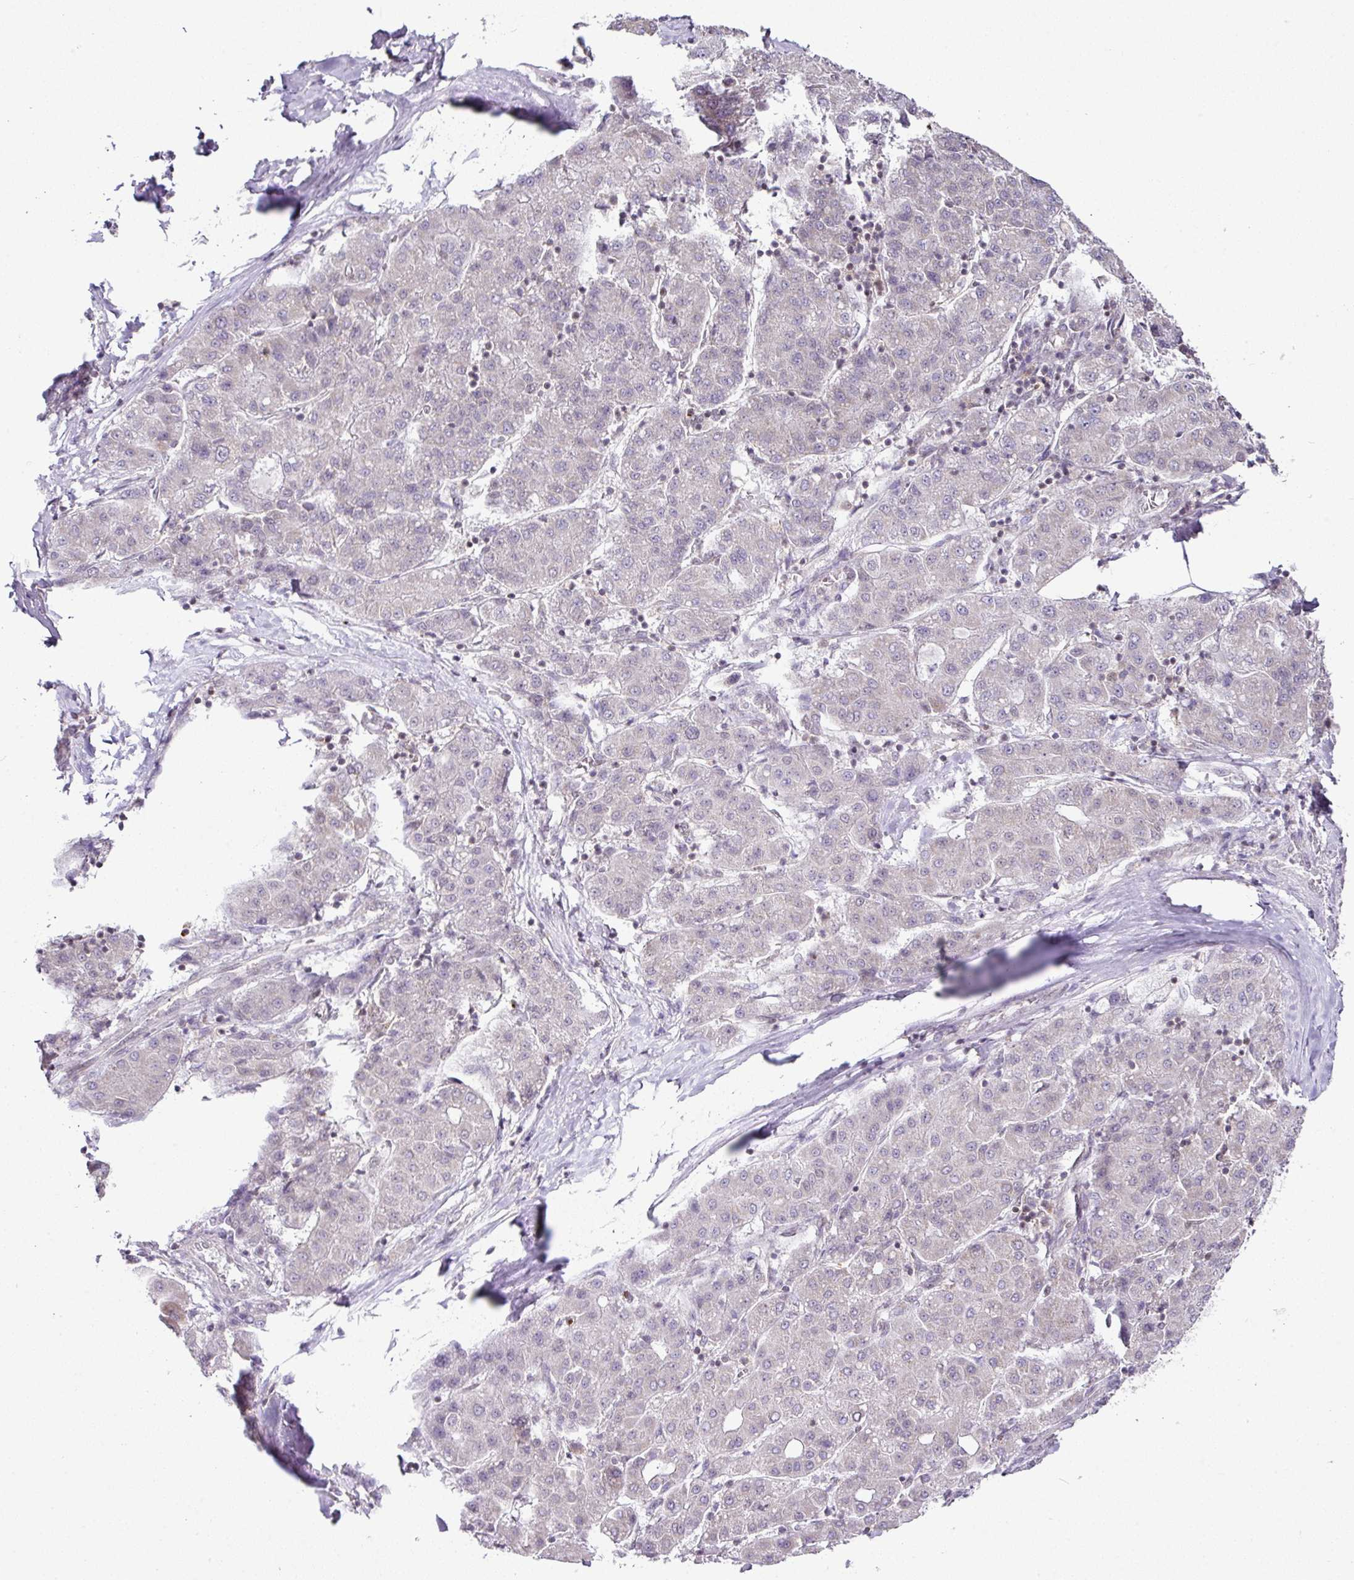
{"staining": {"intensity": "negative", "quantity": "none", "location": "none"}, "tissue": "liver cancer", "cell_type": "Tumor cells", "image_type": "cancer", "snomed": [{"axis": "morphology", "description": "Carcinoma, Hepatocellular, NOS"}, {"axis": "topography", "description": "Liver"}], "caption": "Immunohistochemistry micrograph of neoplastic tissue: liver cancer stained with DAB shows no significant protein positivity in tumor cells.", "gene": "FAM32A", "patient": {"sex": "male", "age": 65}}